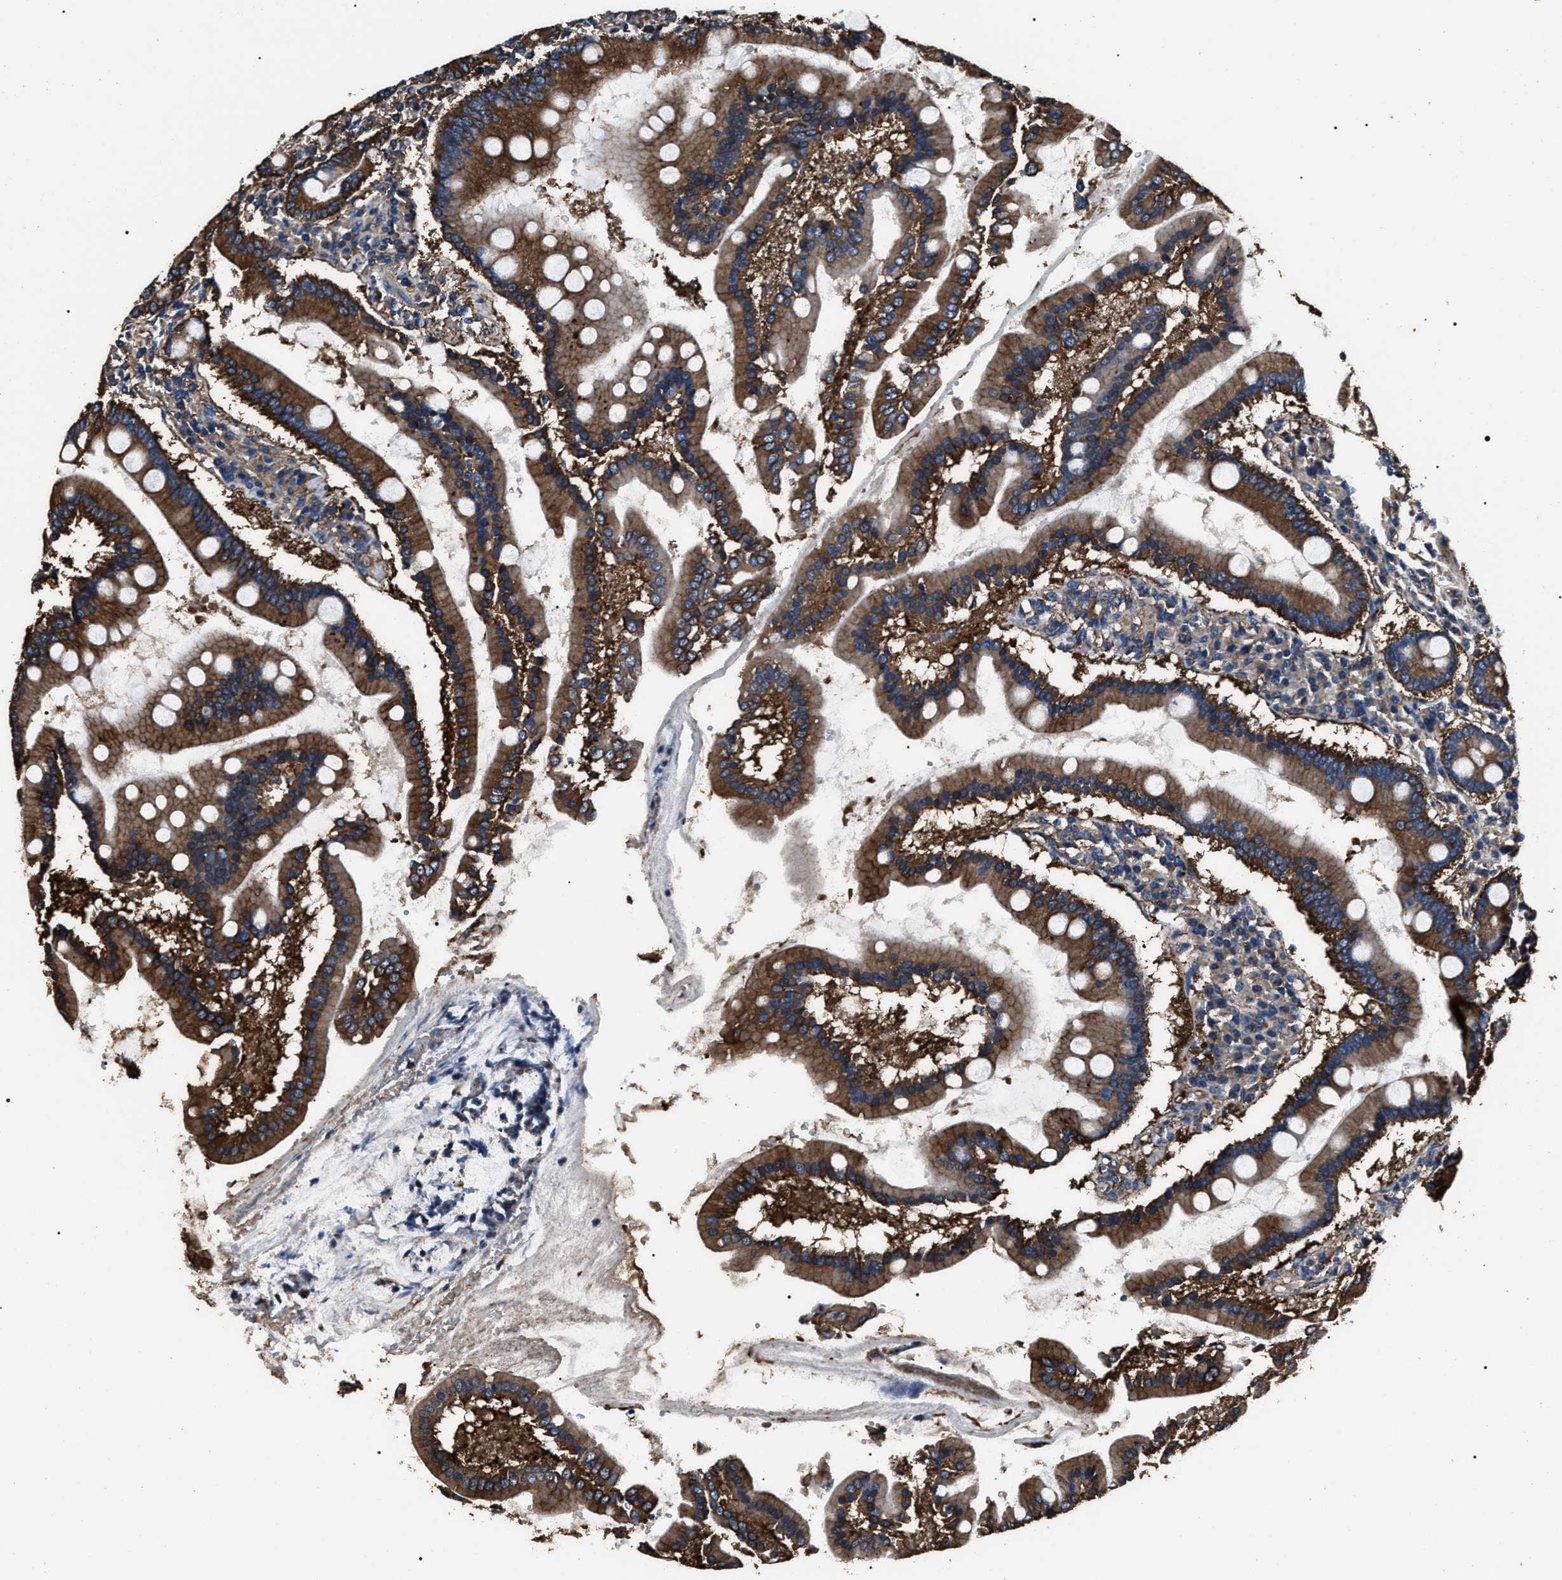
{"staining": {"intensity": "strong", "quantity": ">75%", "location": "cytoplasmic/membranous"}, "tissue": "duodenum", "cell_type": "Glandular cells", "image_type": "normal", "snomed": [{"axis": "morphology", "description": "Normal tissue, NOS"}, {"axis": "topography", "description": "Duodenum"}], "caption": "Immunohistochemistry (IHC) micrograph of unremarkable human duodenum stained for a protein (brown), which demonstrates high levels of strong cytoplasmic/membranous expression in about >75% of glandular cells.", "gene": "HSCB", "patient": {"sex": "male", "age": 50}}